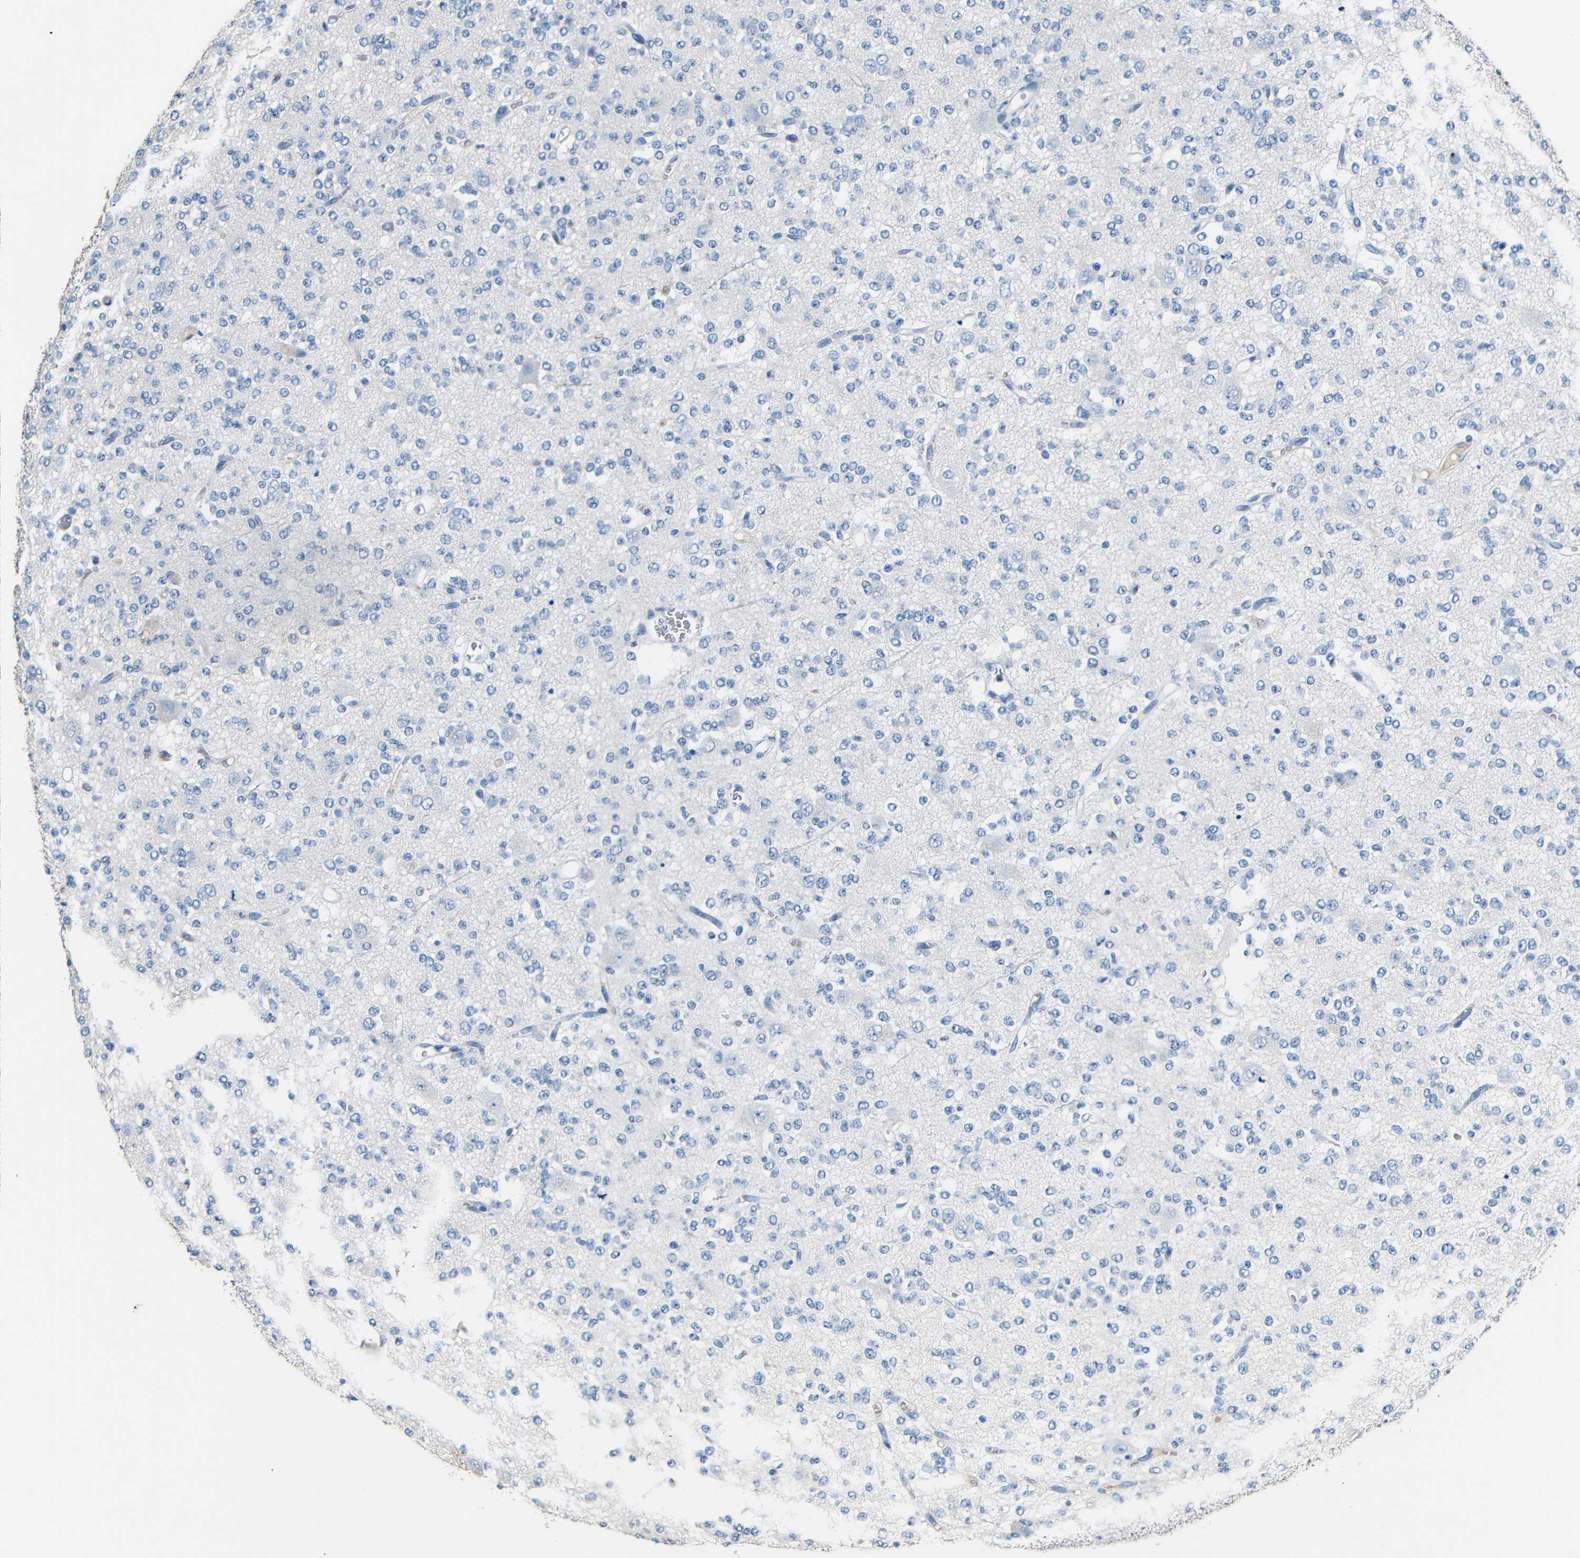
{"staining": {"intensity": "negative", "quantity": "none", "location": "none"}, "tissue": "glioma", "cell_type": "Tumor cells", "image_type": "cancer", "snomed": [{"axis": "morphology", "description": "Glioma, malignant, Low grade"}, {"axis": "topography", "description": "Brain"}], "caption": "Glioma was stained to show a protein in brown. There is no significant positivity in tumor cells. Brightfield microscopy of IHC stained with DAB (3,3'-diaminobenzidine) (brown) and hematoxylin (blue), captured at high magnification.", "gene": "ACKR2", "patient": {"sex": "male", "age": 38}}